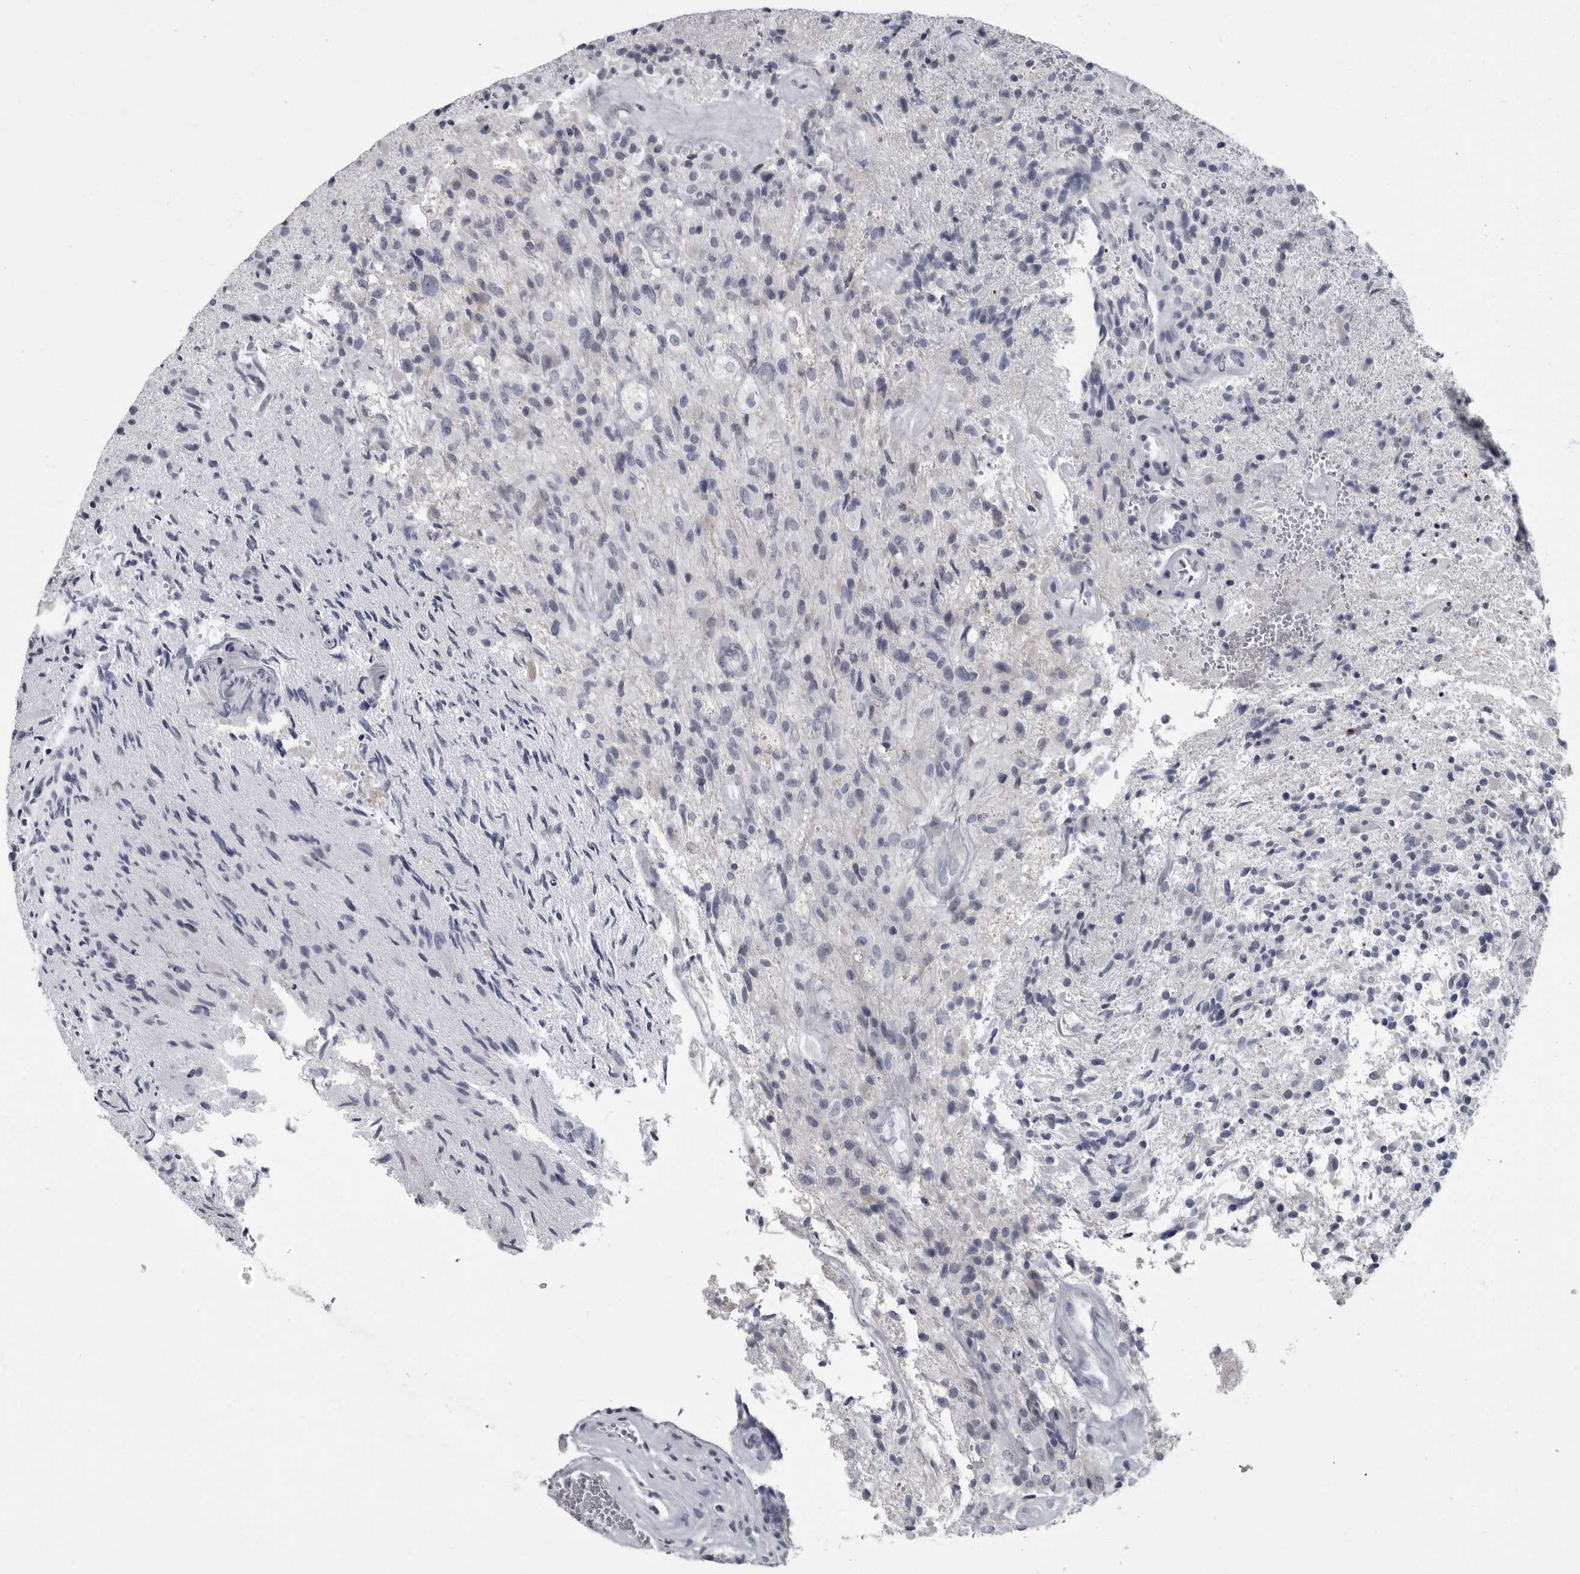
{"staining": {"intensity": "negative", "quantity": "none", "location": "none"}, "tissue": "glioma", "cell_type": "Tumor cells", "image_type": "cancer", "snomed": [{"axis": "morphology", "description": "Glioma, malignant, High grade"}, {"axis": "topography", "description": "Brain"}], "caption": "Glioma stained for a protein using immunohistochemistry demonstrates no positivity tumor cells.", "gene": "SLC25A39", "patient": {"sex": "male", "age": 72}}